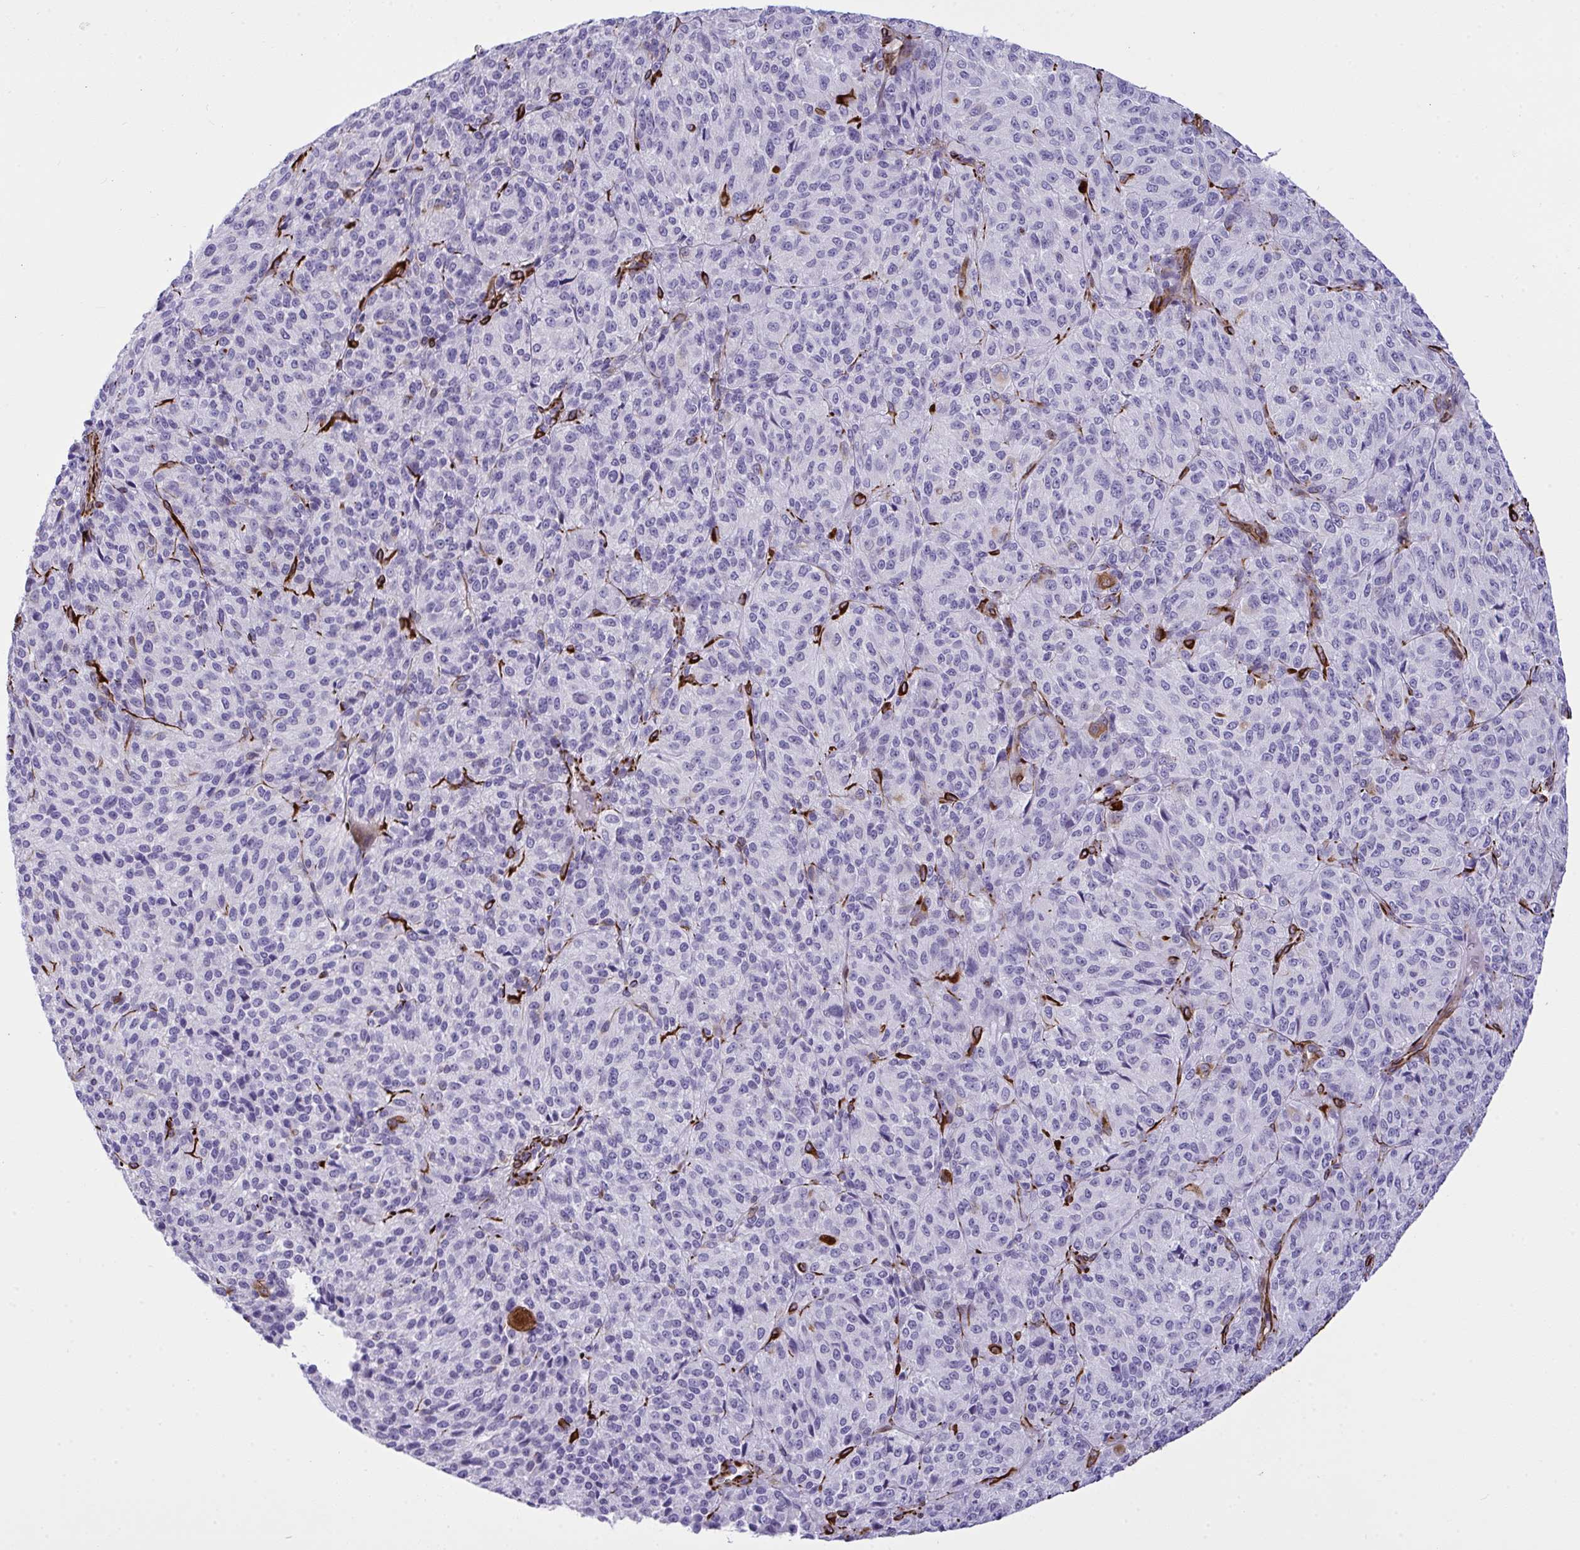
{"staining": {"intensity": "negative", "quantity": "none", "location": "none"}, "tissue": "melanoma", "cell_type": "Tumor cells", "image_type": "cancer", "snomed": [{"axis": "morphology", "description": "Malignant melanoma, Metastatic site"}, {"axis": "topography", "description": "Brain"}], "caption": "DAB (3,3'-diaminobenzidine) immunohistochemical staining of human malignant melanoma (metastatic site) exhibits no significant expression in tumor cells.", "gene": "SLC35B1", "patient": {"sex": "female", "age": 56}}